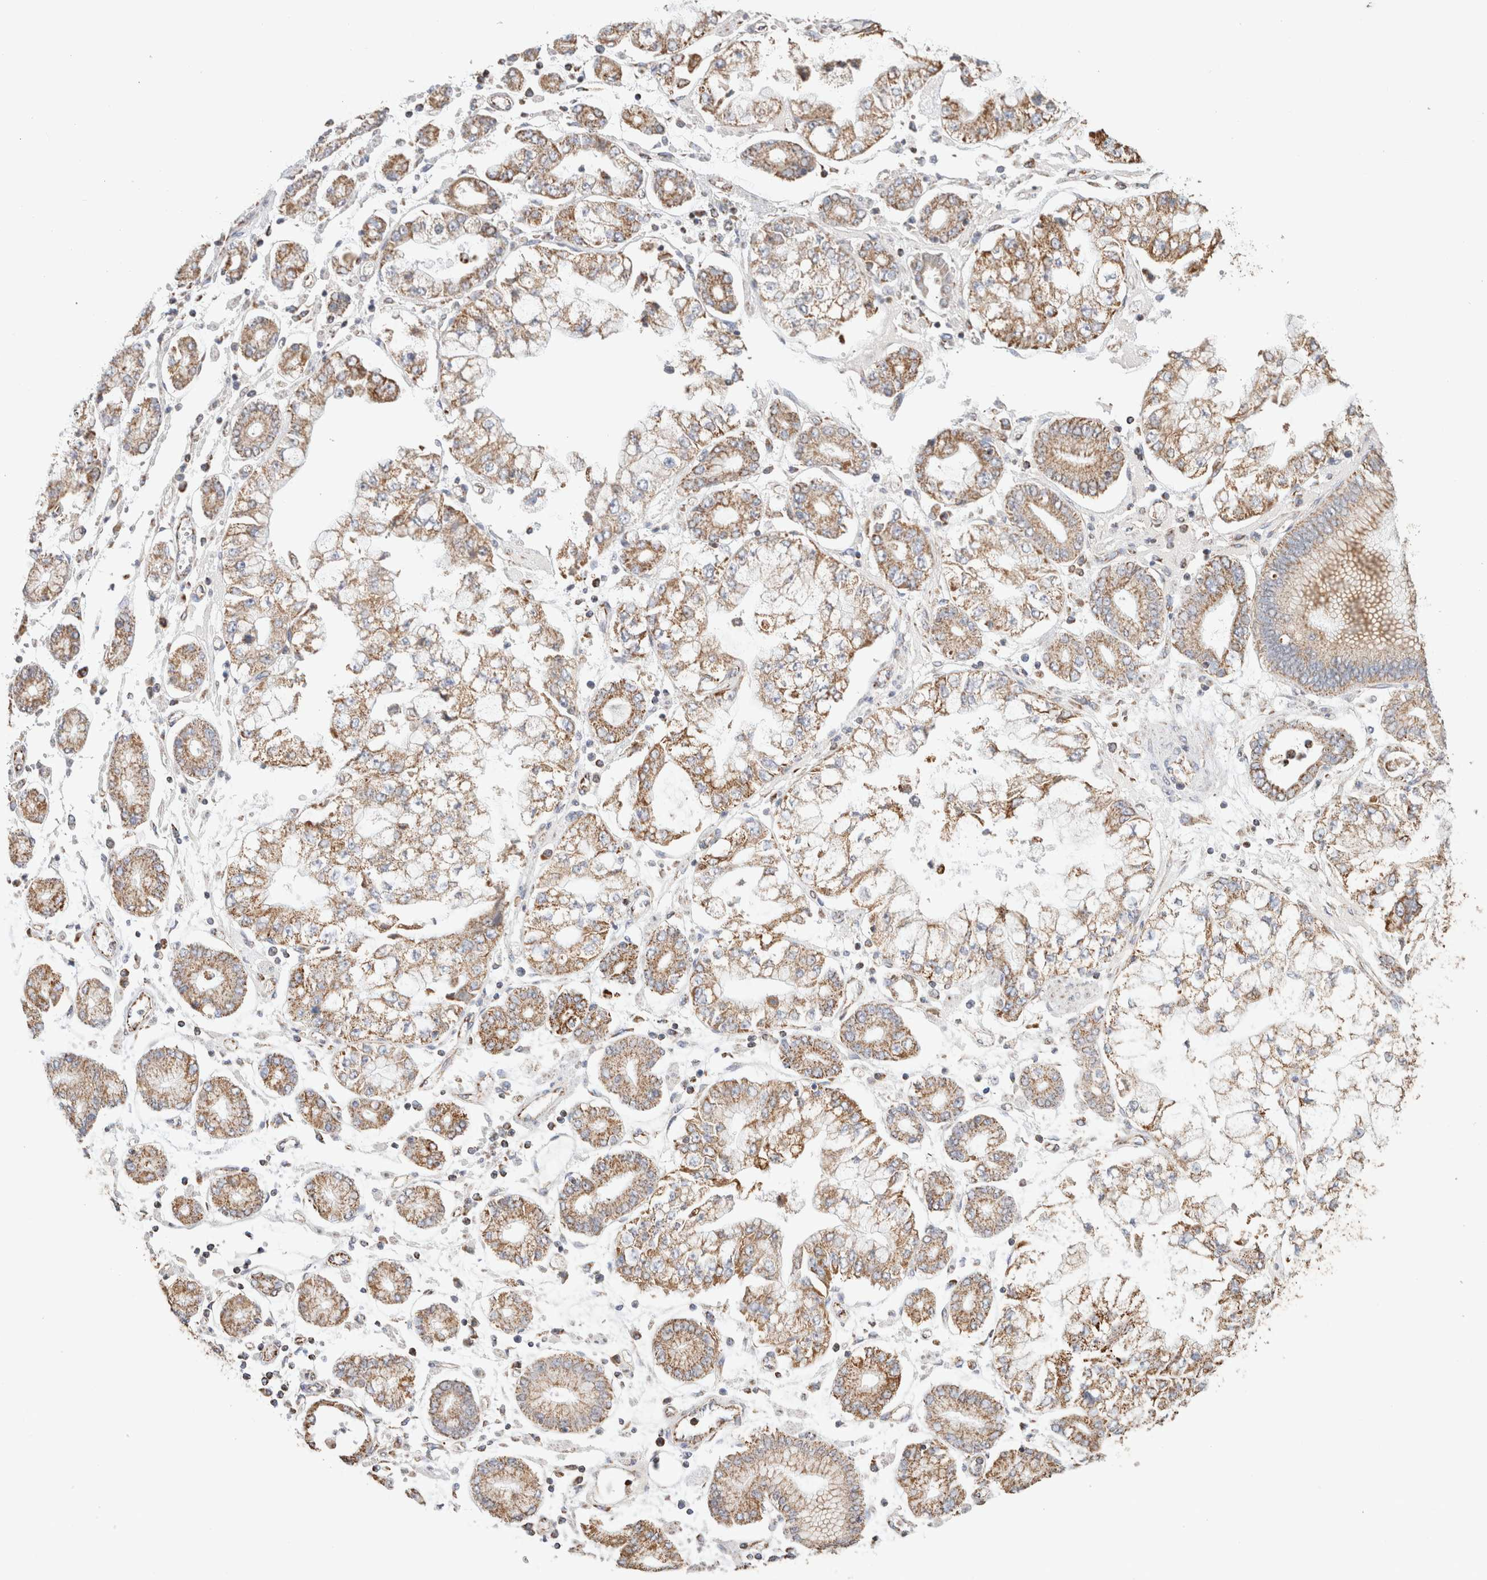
{"staining": {"intensity": "moderate", "quantity": ">75%", "location": "cytoplasmic/membranous"}, "tissue": "stomach cancer", "cell_type": "Tumor cells", "image_type": "cancer", "snomed": [{"axis": "morphology", "description": "Adenocarcinoma, NOS"}, {"axis": "topography", "description": "Stomach"}], "caption": "Stomach cancer was stained to show a protein in brown. There is medium levels of moderate cytoplasmic/membranous expression in approximately >75% of tumor cells.", "gene": "C1QBP", "patient": {"sex": "male", "age": 76}}